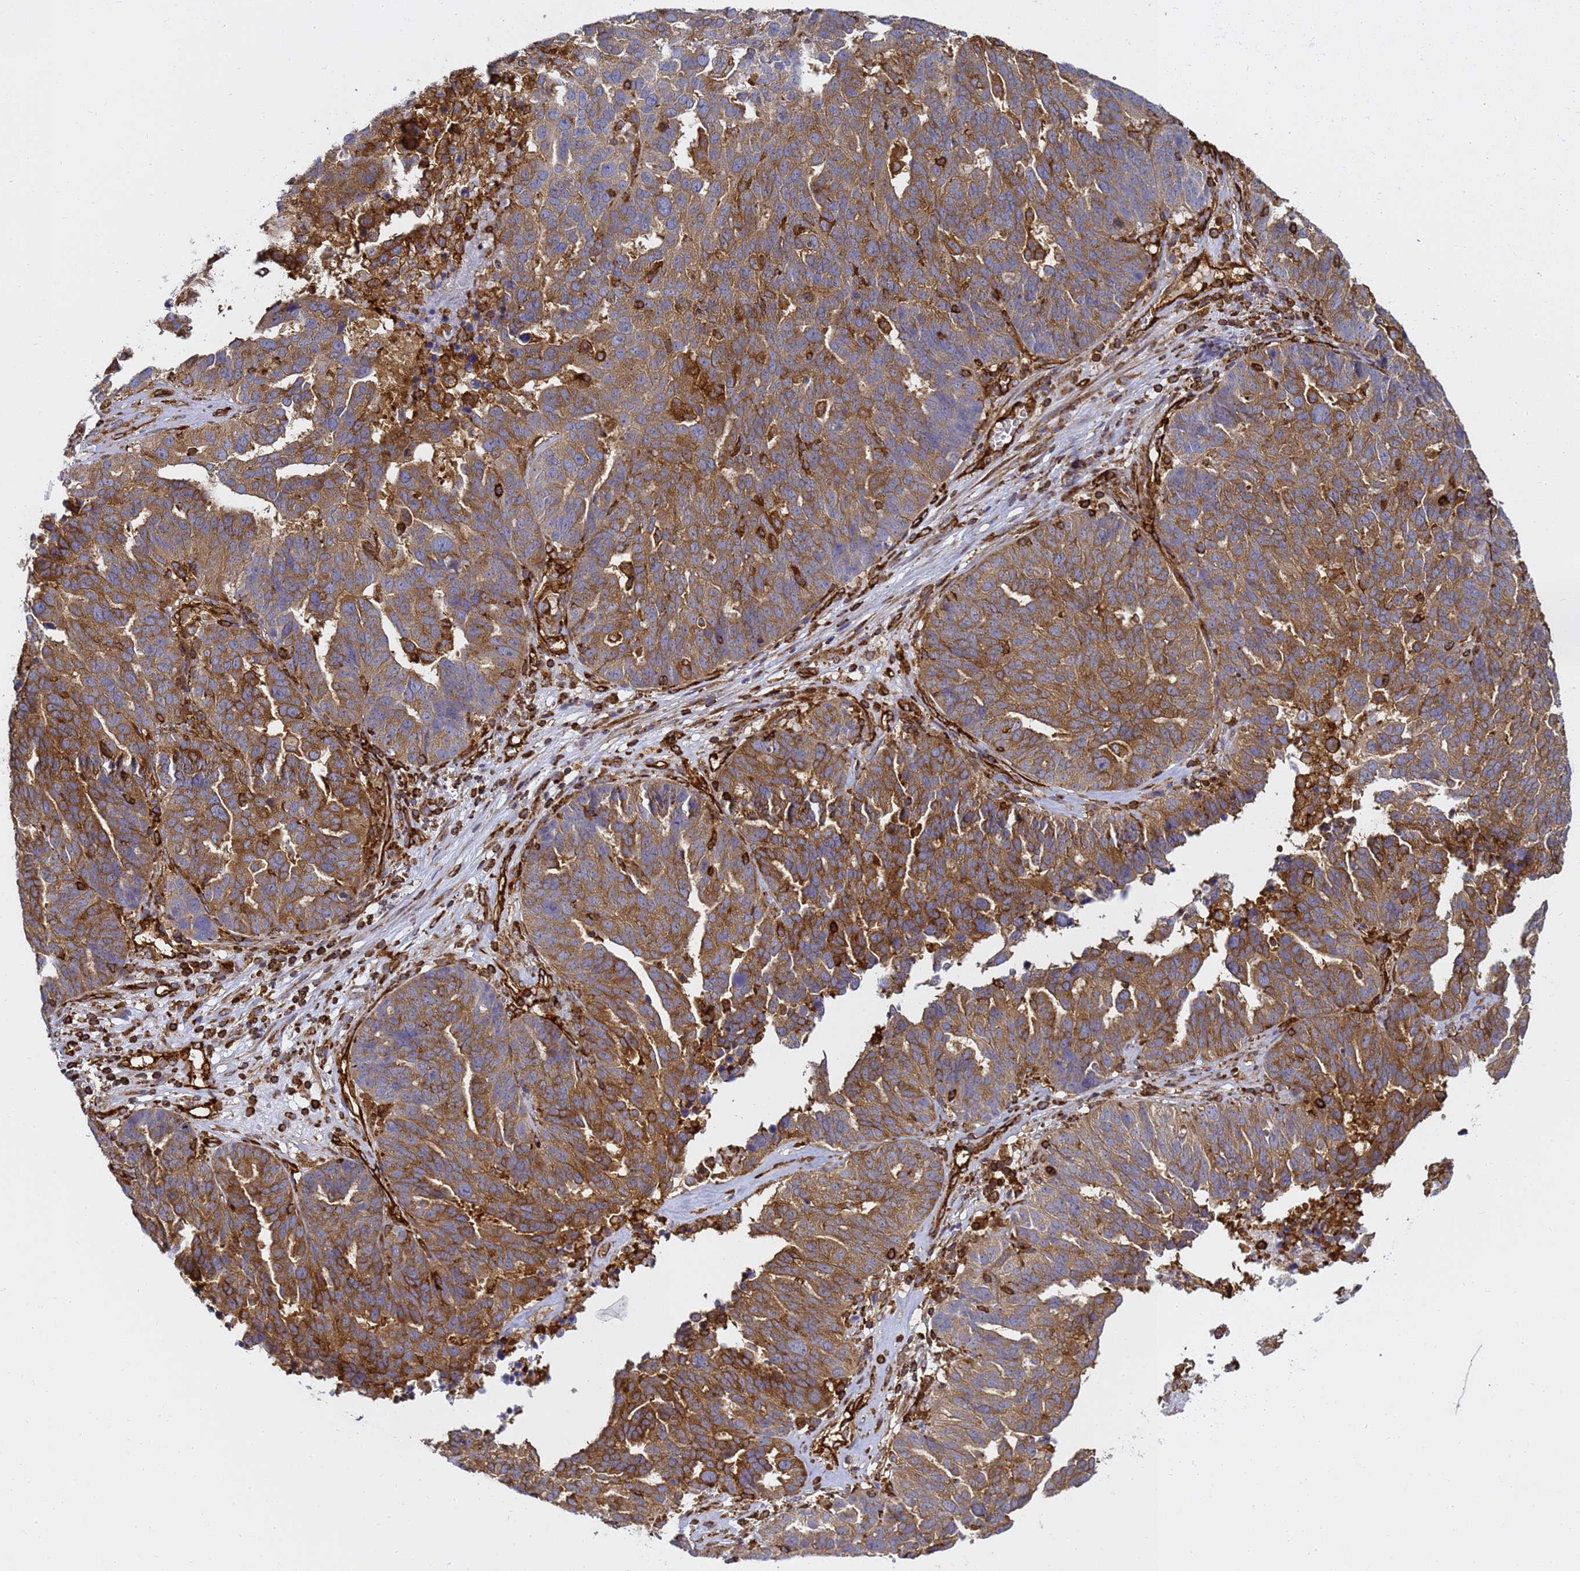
{"staining": {"intensity": "moderate", "quantity": ">75%", "location": "cytoplasmic/membranous"}, "tissue": "ovarian cancer", "cell_type": "Tumor cells", "image_type": "cancer", "snomed": [{"axis": "morphology", "description": "Cystadenocarcinoma, serous, NOS"}, {"axis": "topography", "description": "Ovary"}], "caption": "Moderate cytoplasmic/membranous expression for a protein is seen in about >75% of tumor cells of ovarian cancer using immunohistochemistry (IHC).", "gene": "ZBTB8OS", "patient": {"sex": "female", "age": 59}}